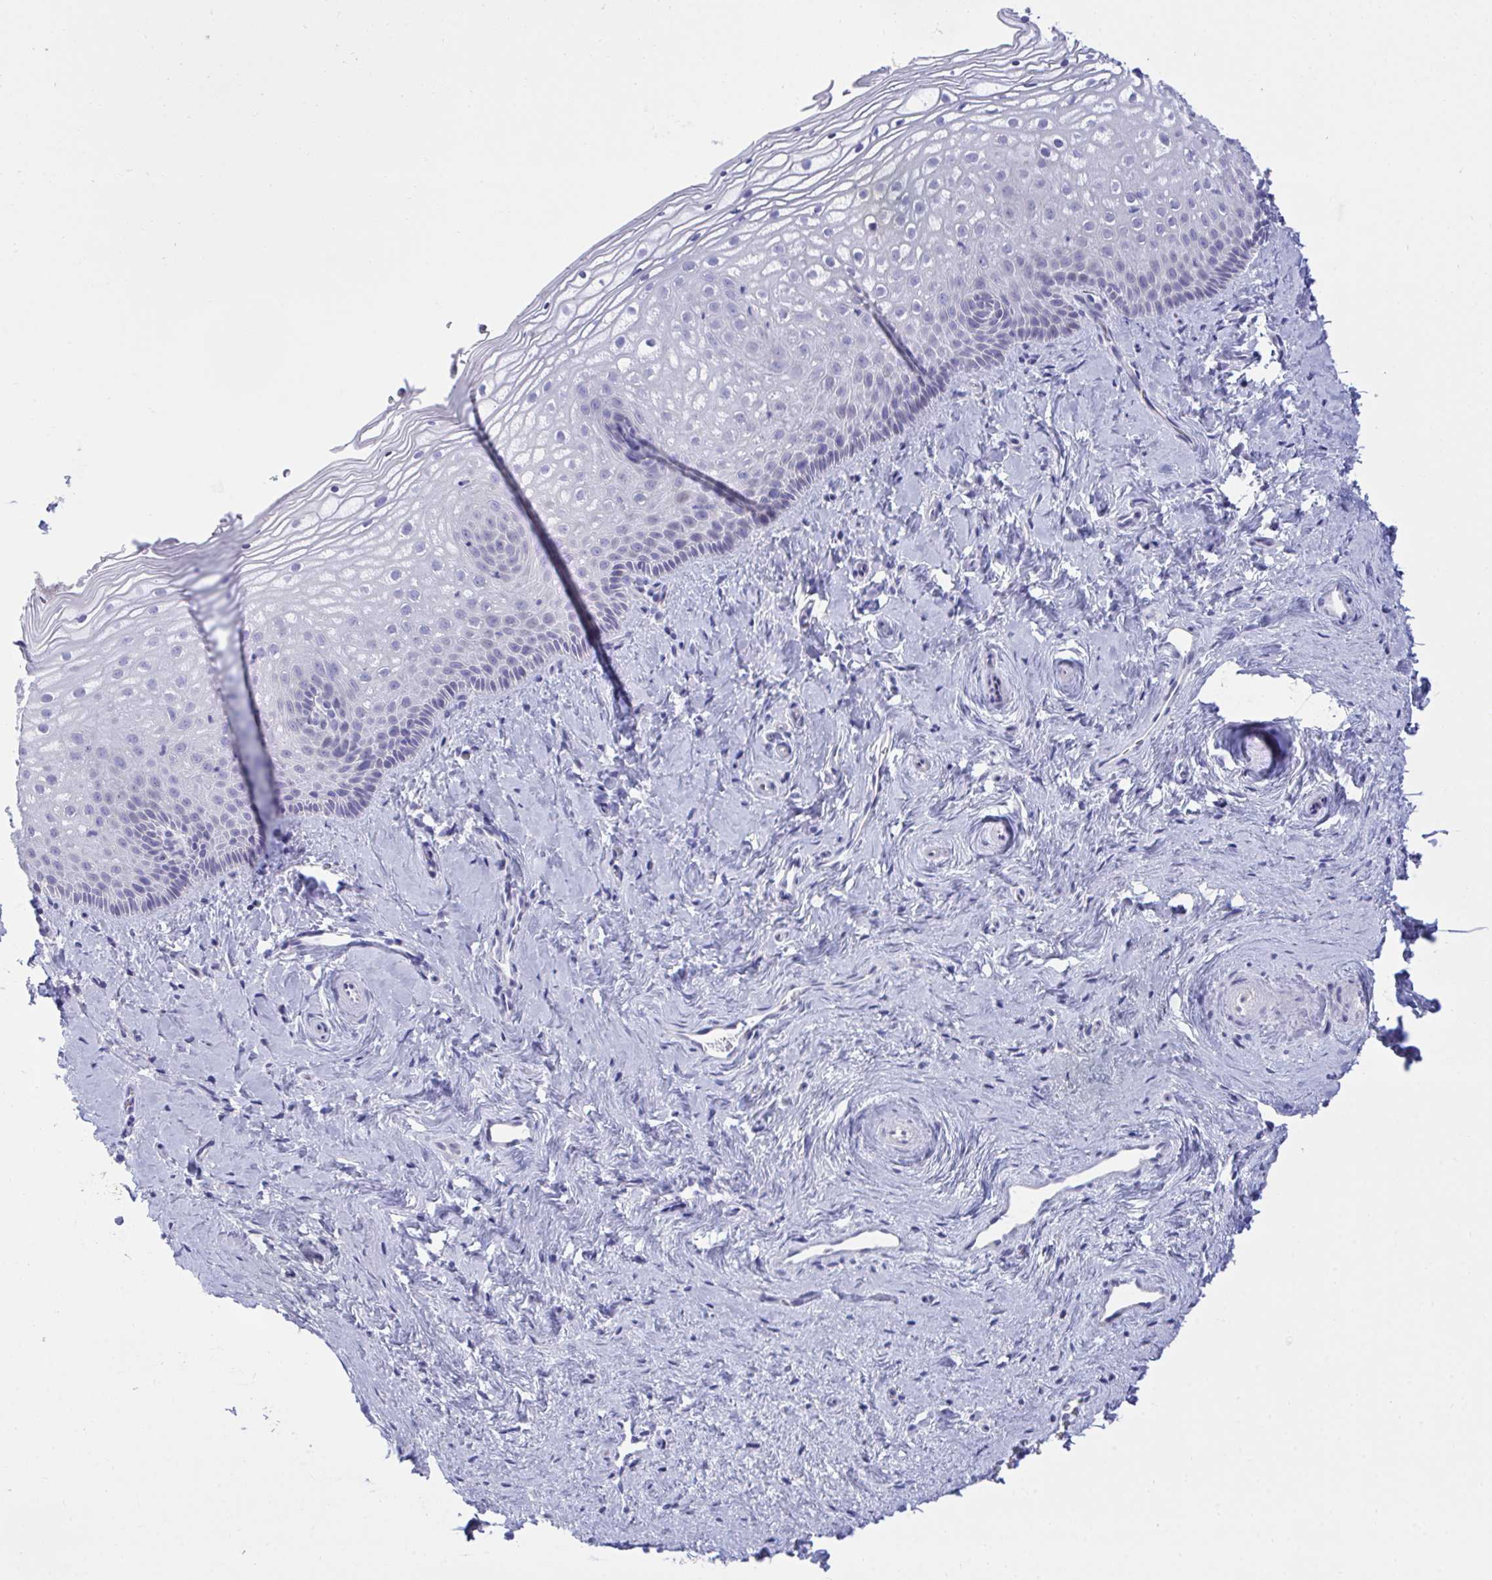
{"staining": {"intensity": "negative", "quantity": "none", "location": "none"}, "tissue": "vagina", "cell_type": "Squamous epithelial cells", "image_type": "normal", "snomed": [{"axis": "morphology", "description": "Normal tissue, NOS"}, {"axis": "topography", "description": "Vagina"}], "caption": "Immunohistochemistry (IHC) of unremarkable vagina displays no expression in squamous epithelial cells.", "gene": "PLEKHH1", "patient": {"sex": "female", "age": 51}}